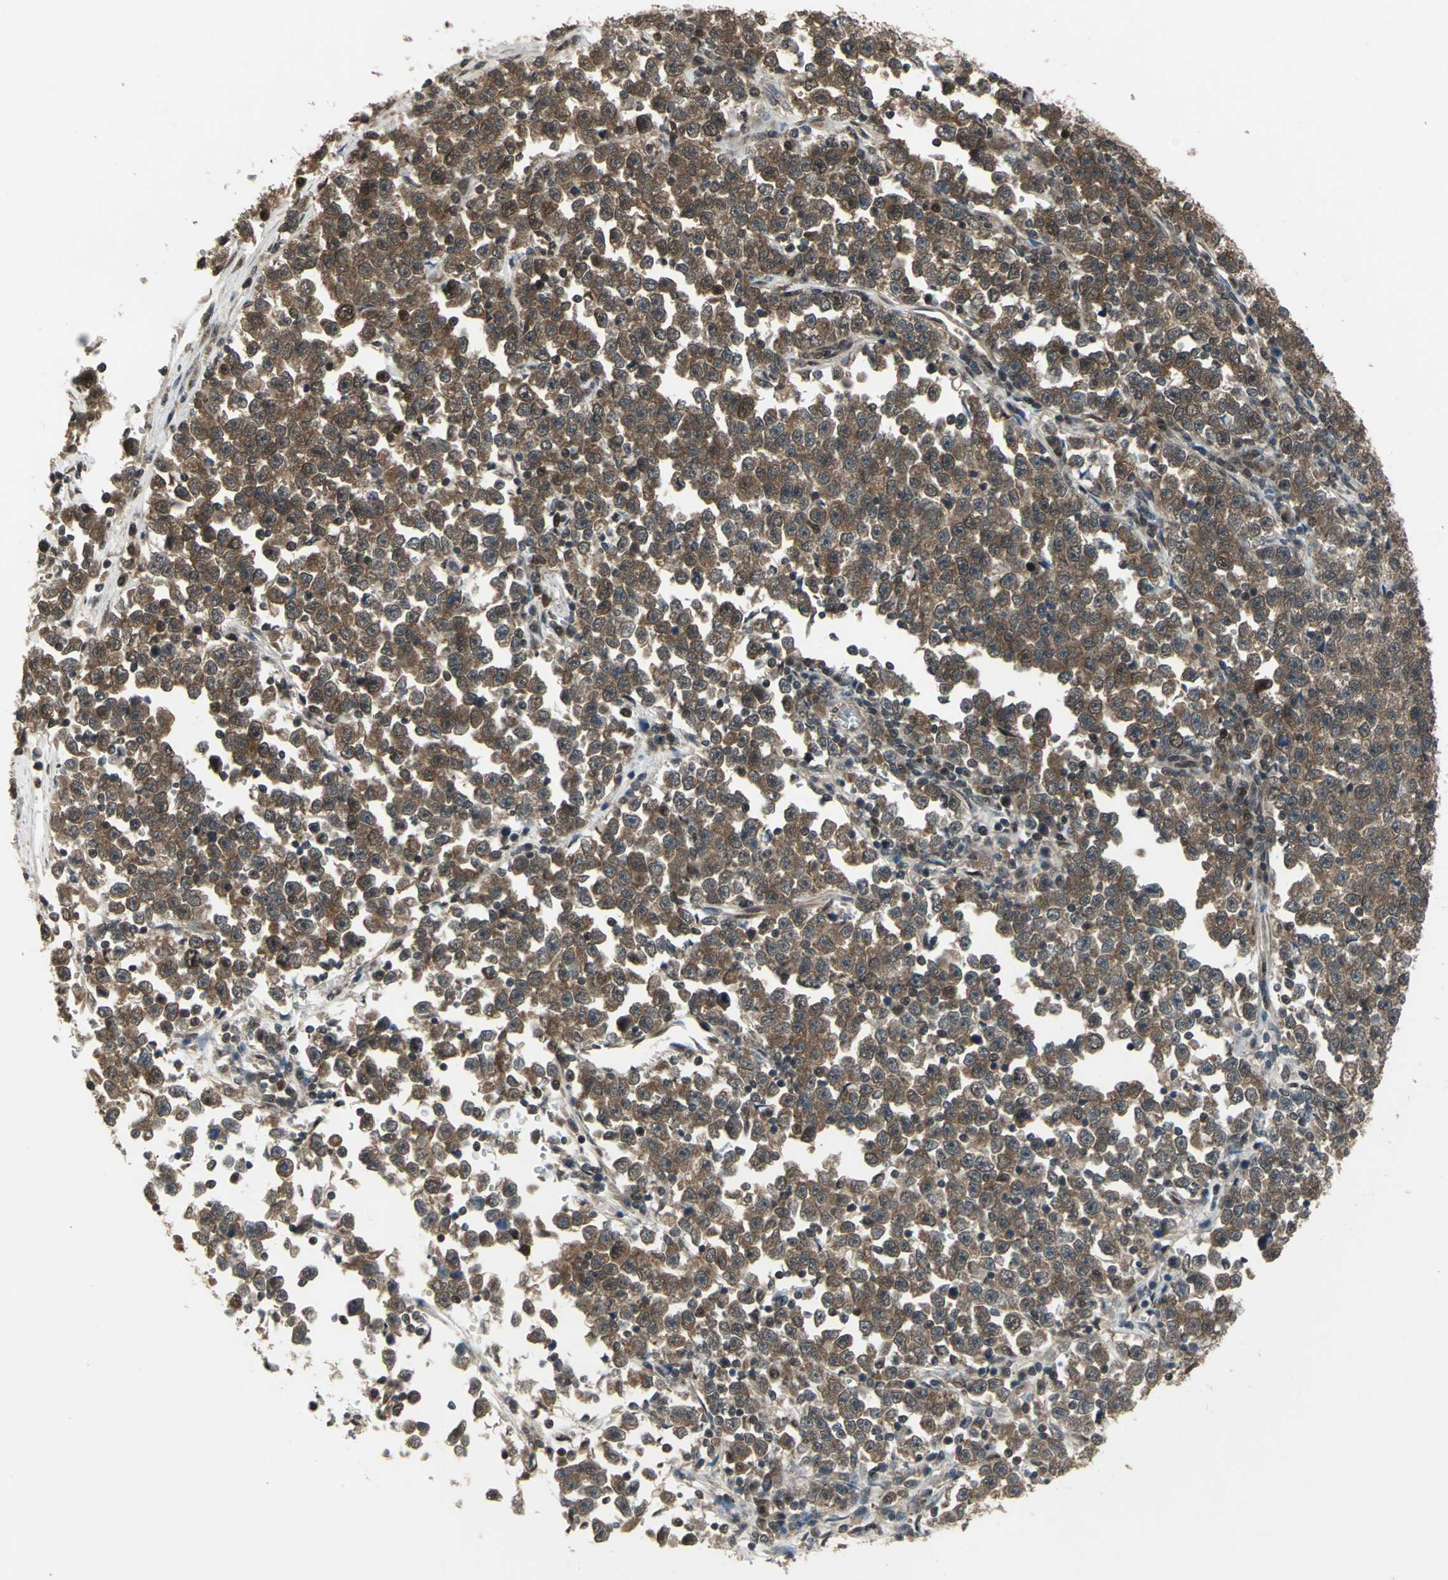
{"staining": {"intensity": "moderate", "quantity": ">75%", "location": "cytoplasmic/membranous,nuclear"}, "tissue": "testis cancer", "cell_type": "Tumor cells", "image_type": "cancer", "snomed": [{"axis": "morphology", "description": "Seminoma, NOS"}, {"axis": "topography", "description": "Testis"}], "caption": "Moderate cytoplasmic/membranous and nuclear protein expression is seen in approximately >75% of tumor cells in seminoma (testis).", "gene": "COPS5", "patient": {"sex": "male", "age": 43}}